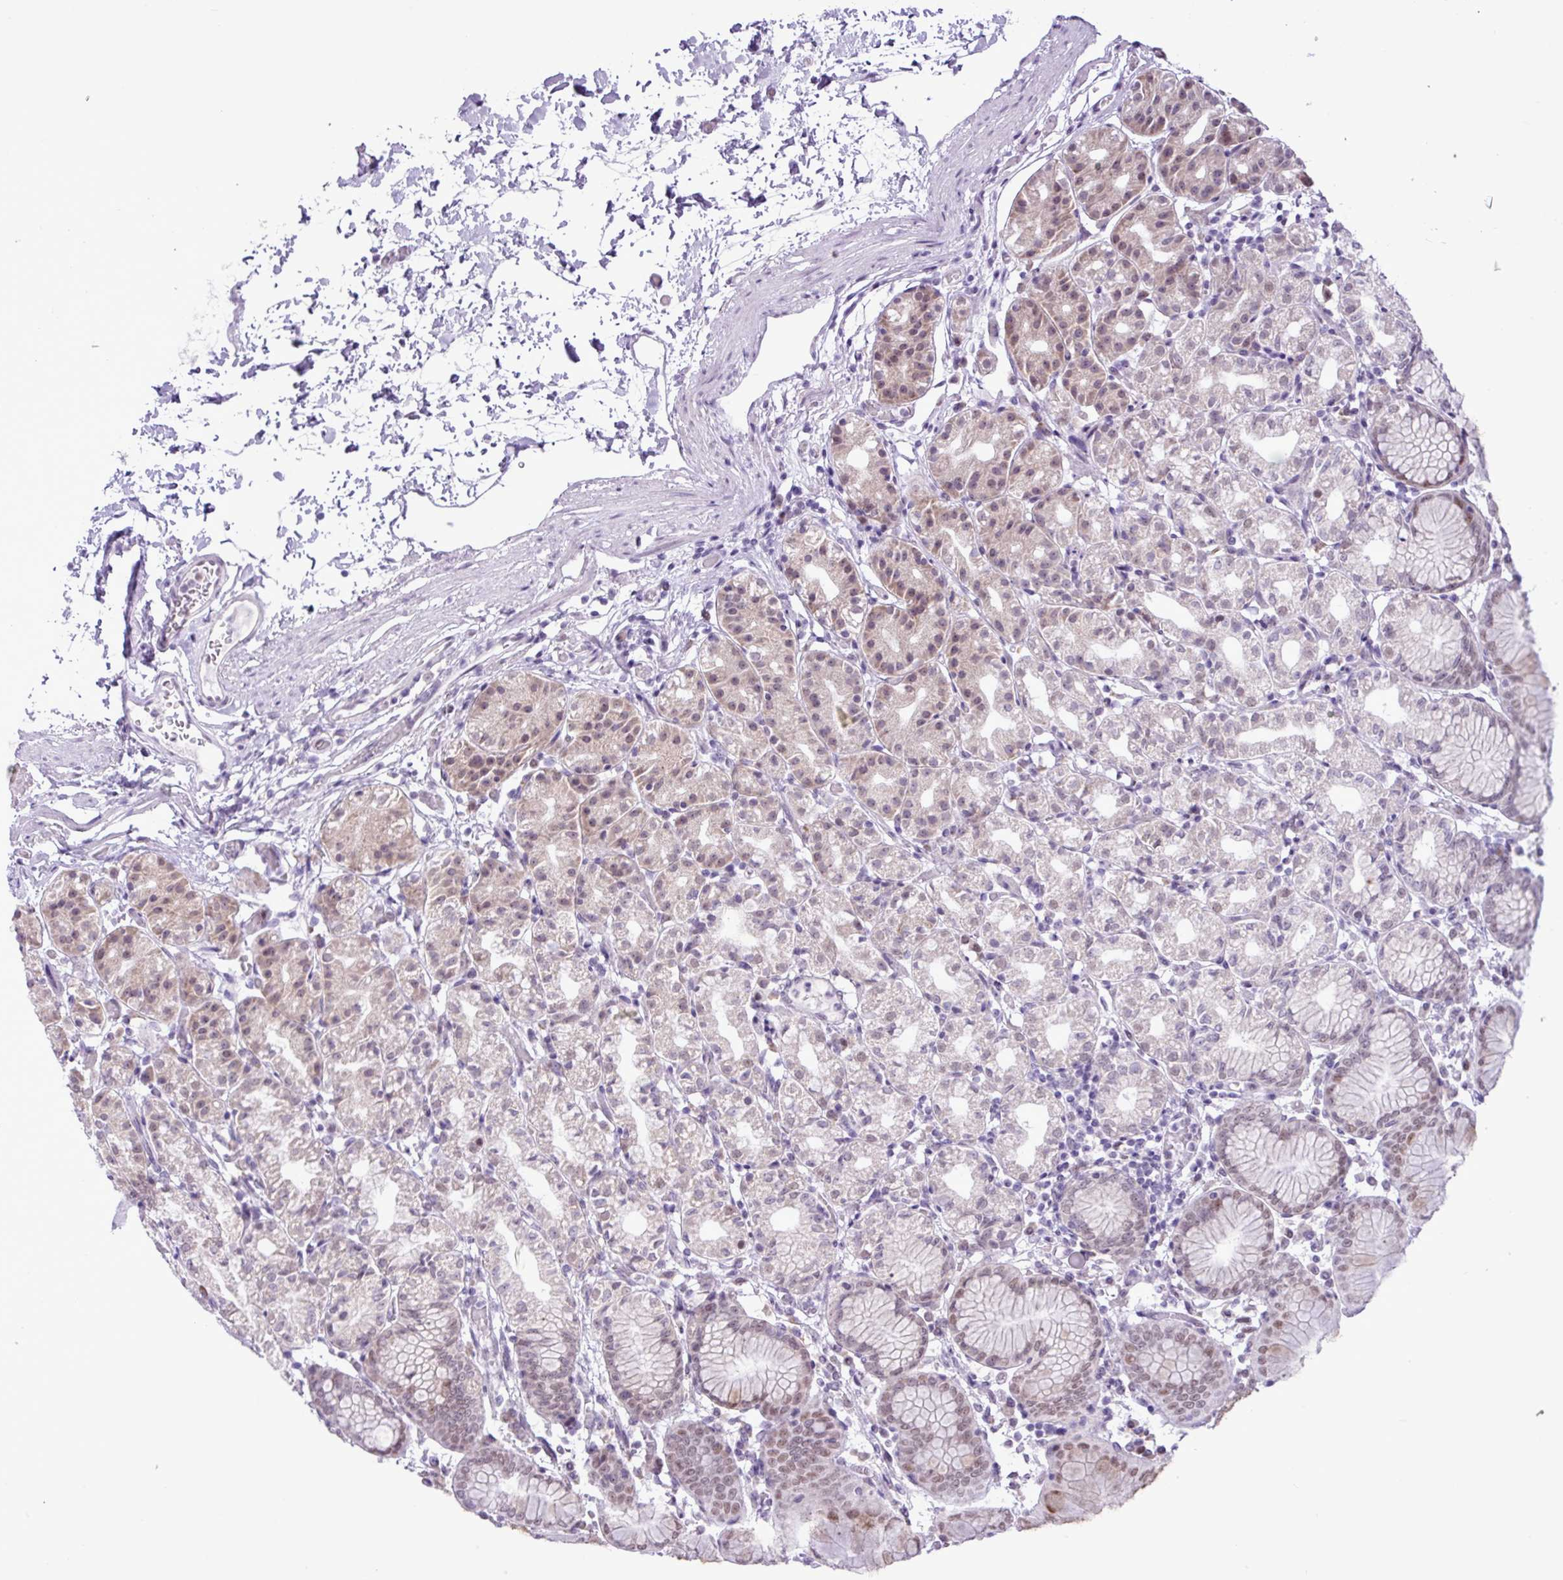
{"staining": {"intensity": "weak", "quantity": "25%-75%", "location": "cytoplasmic/membranous,nuclear"}, "tissue": "stomach", "cell_type": "Glandular cells", "image_type": "normal", "snomed": [{"axis": "morphology", "description": "Normal tissue, NOS"}, {"axis": "topography", "description": "Stomach"}], "caption": "Protein staining by IHC exhibits weak cytoplasmic/membranous,nuclear positivity in about 25%-75% of glandular cells in benign stomach. (DAB (3,3'-diaminobenzidine) IHC, brown staining for protein, blue staining for nuclei).", "gene": "ELOA2", "patient": {"sex": "female", "age": 57}}